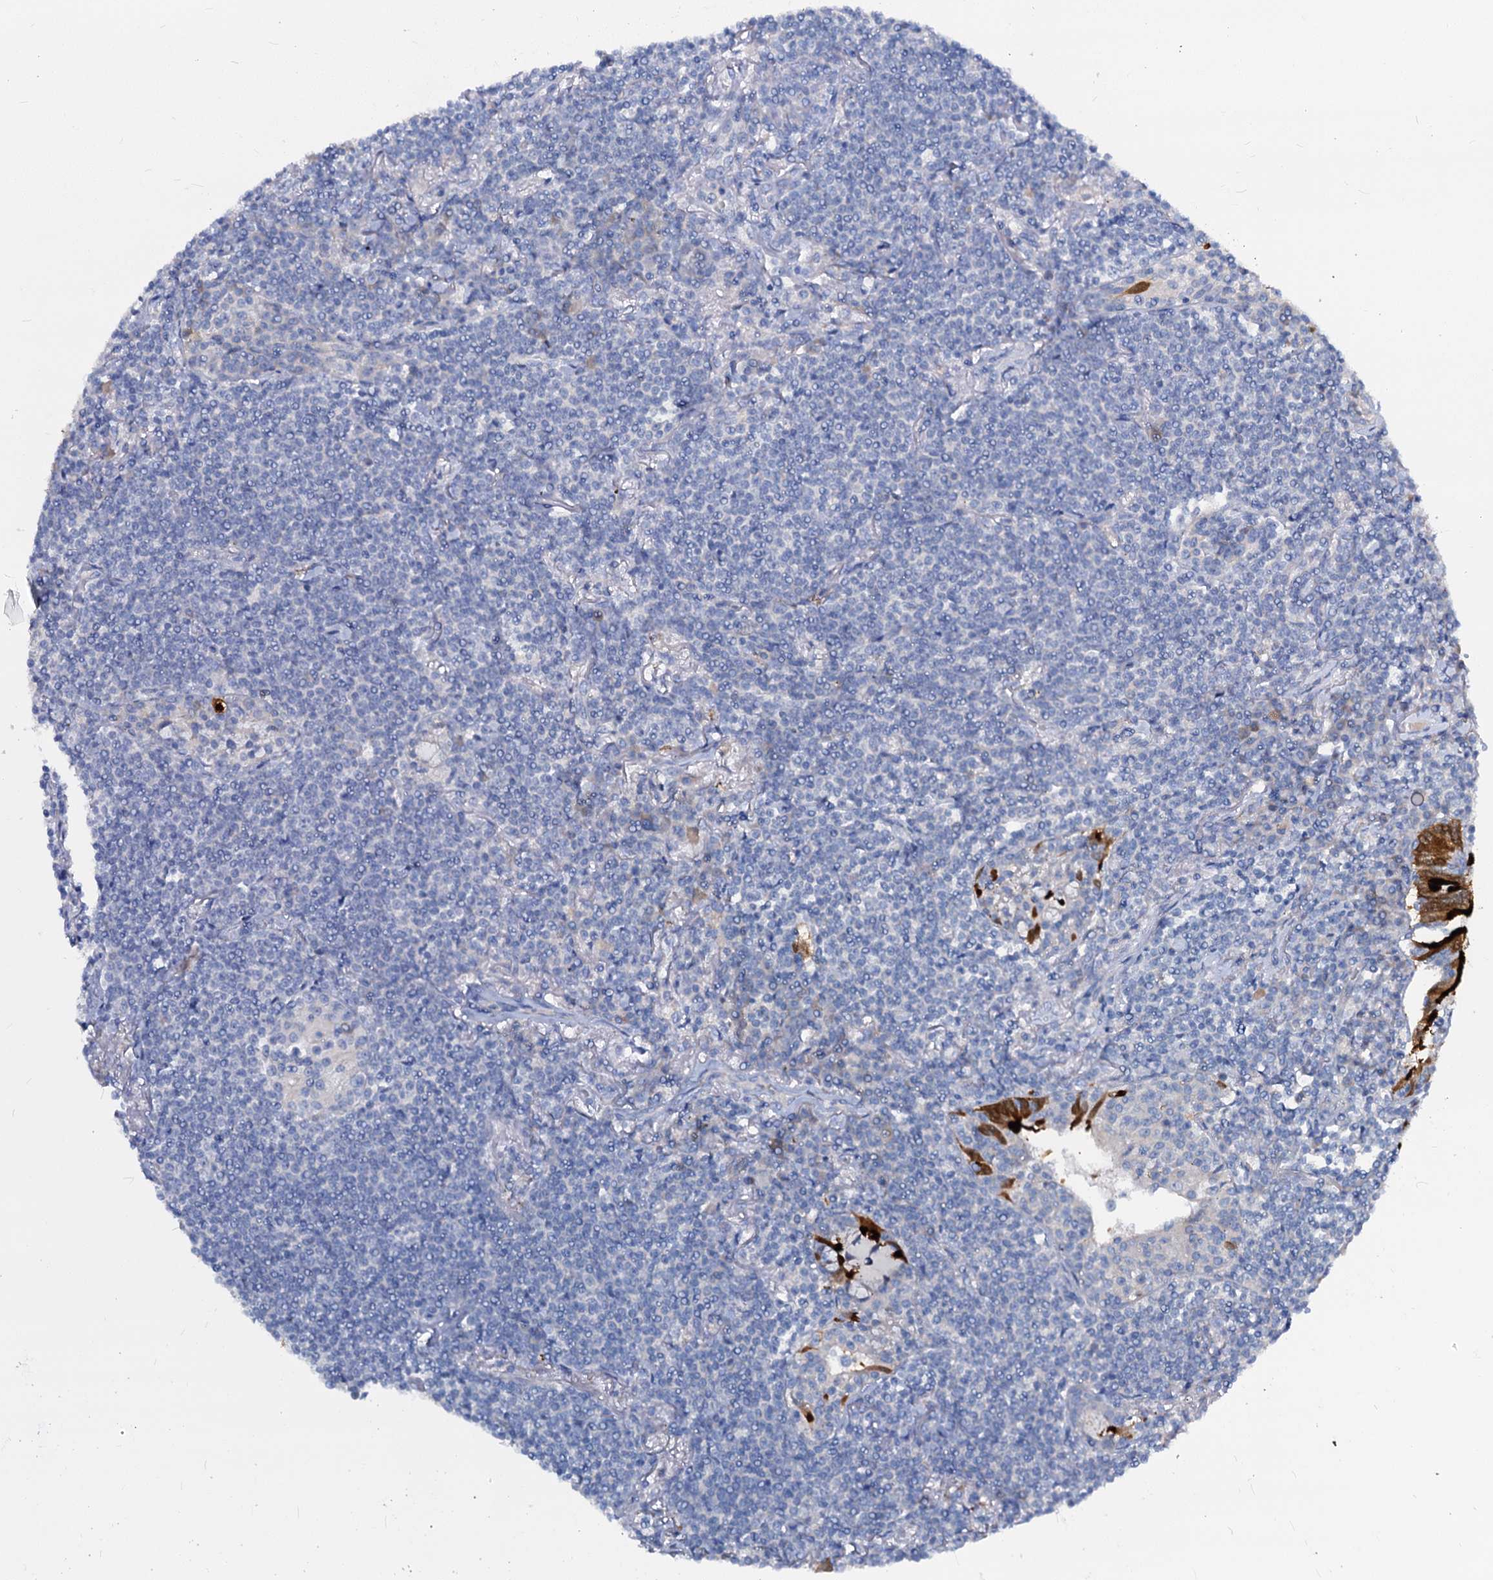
{"staining": {"intensity": "negative", "quantity": "none", "location": "none"}, "tissue": "lymphoma", "cell_type": "Tumor cells", "image_type": "cancer", "snomed": [{"axis": "morphology", "description": "Malignant lymphoma, non-Hodgkin's type, Low grade"}, {"axis": "topography", "description": "Lung"}], "caption": "Tumor cells are negative for protein expression in human low-grade malignant lymphoma, non-Hodgkin's type.", "gene": "DYDC2", "patient": {"sex": "female", "age": 71}}